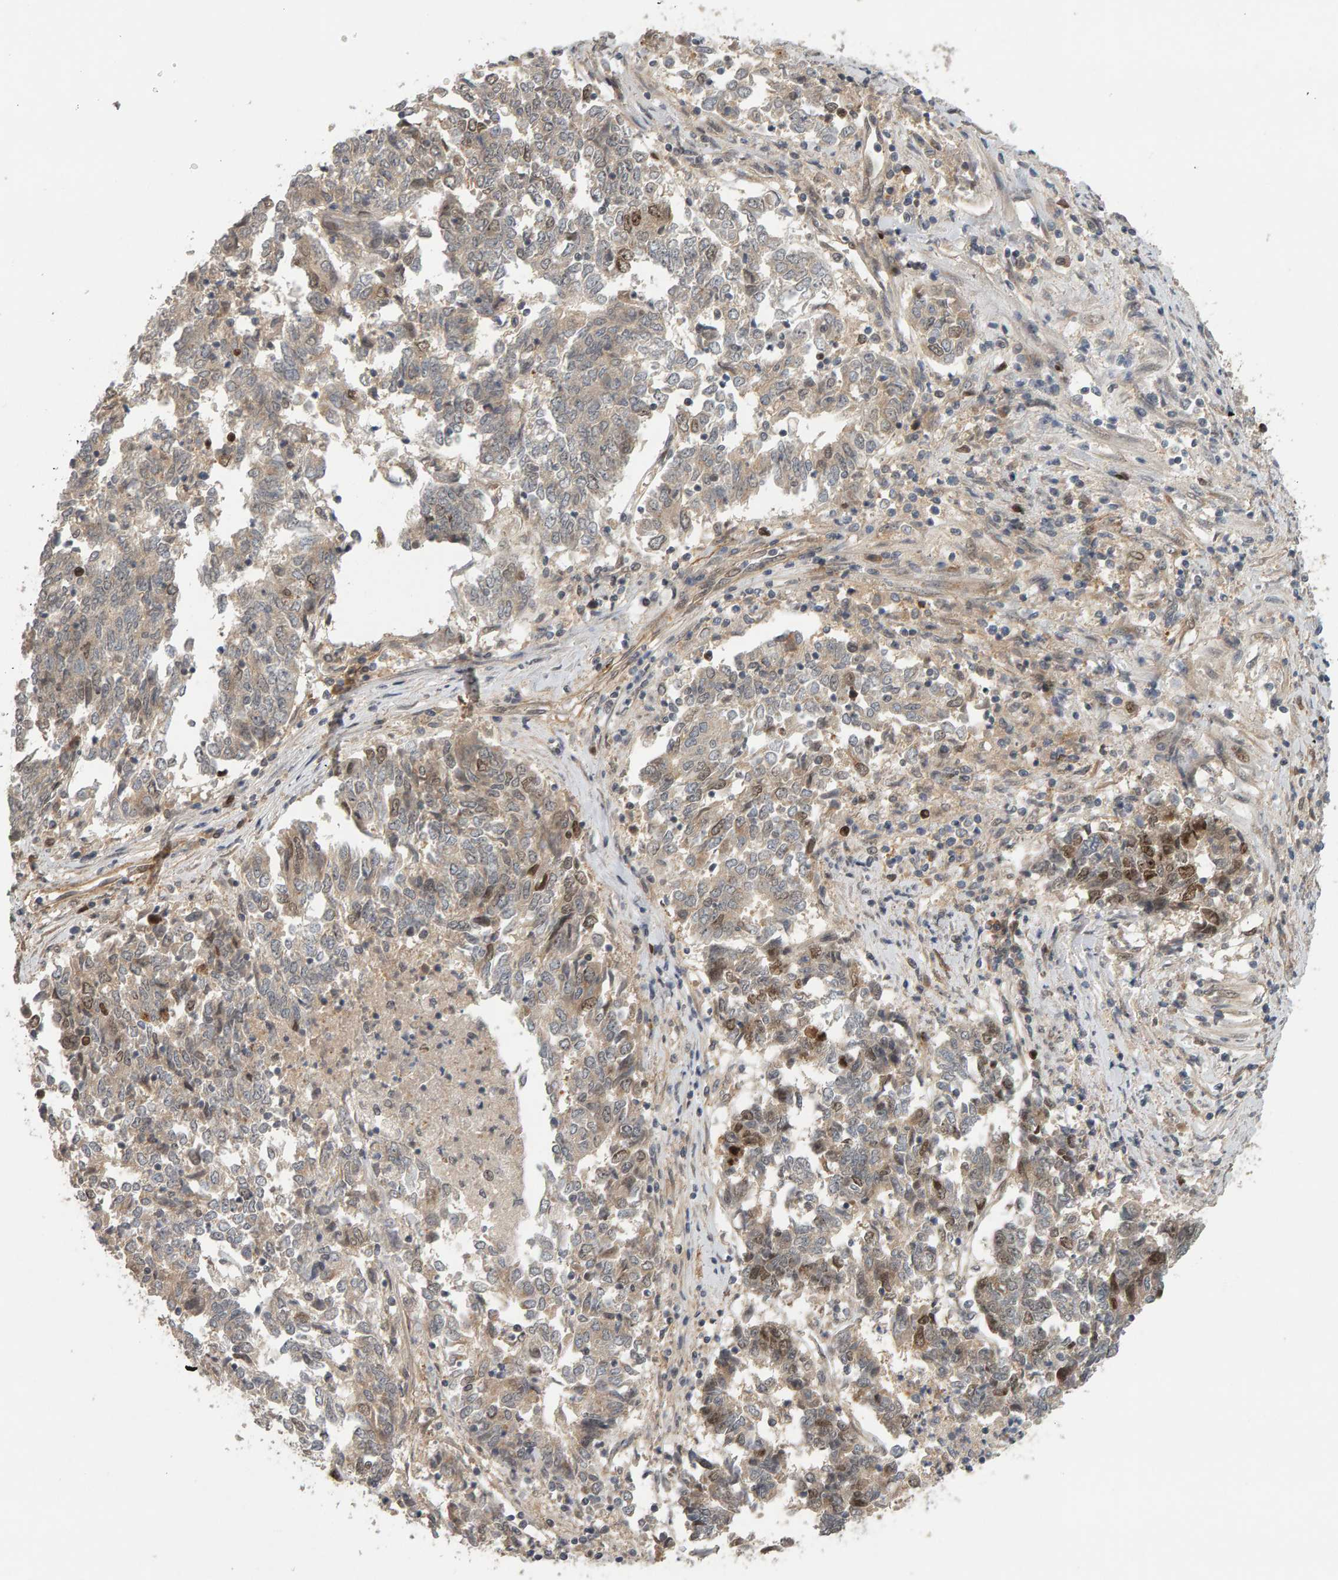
{"staining": {"intensity": "moderate", "quantity": "<25%", "location": "nuclear"}, "tissue": "endometrial cancer", "cell_type": "Tumor cells", "image_type": "cancer", "snomed": [{"axis": "morphology", "description": "Adenocarcinoma, NOS"}, {"axis": "topography", "description": "Endometrium"}], "caption": "A brown stain highlights moderate nuclear expression of a protein in human endometrial cancer (adenocarcinoma) tumor cells.", "gene": "CDCA5", "patient": {"sex": "female", "age": 80}}